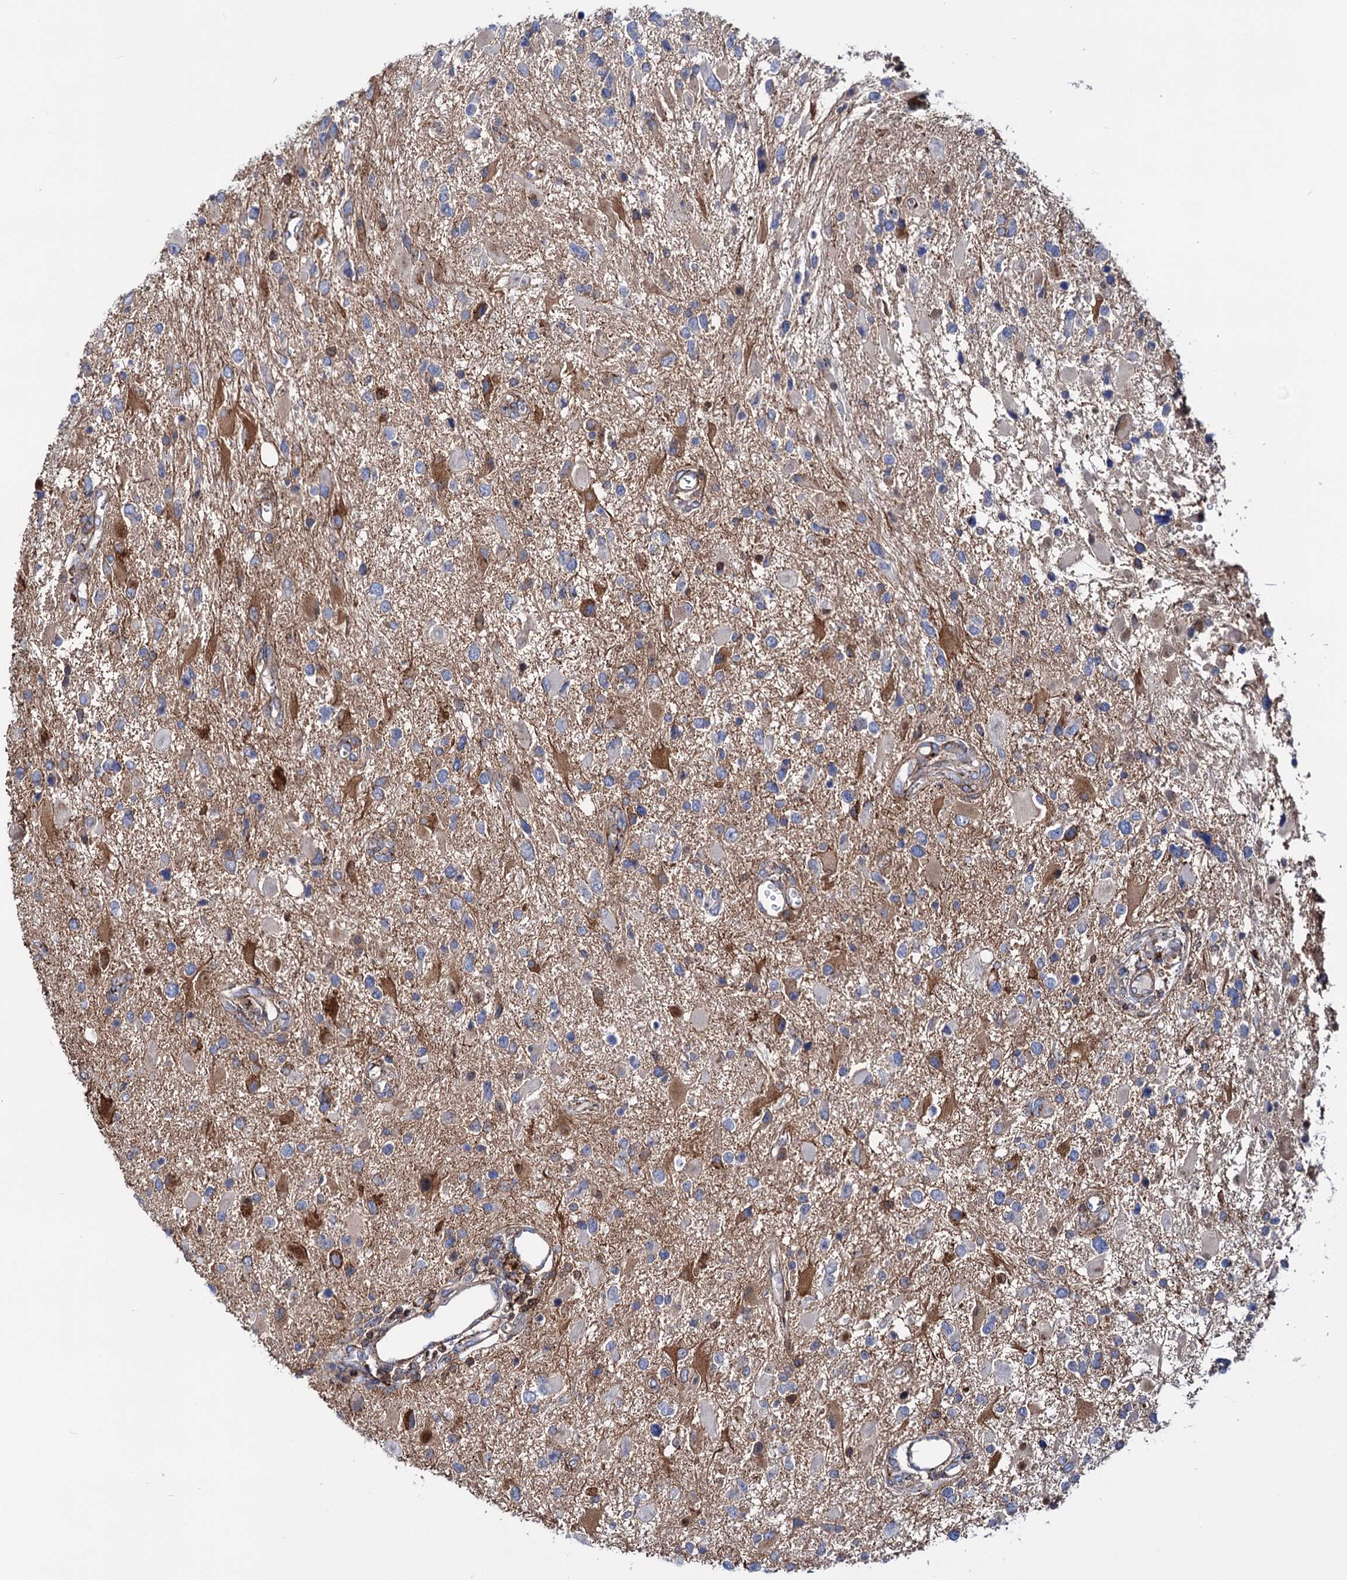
{"staining": {"intensity": "negative", "quantity": "none", "location": "none"}, "tissue": "glioma", "cell_type": "Tumor cells", "image_type": "cancer", "snomed": [{"axis": "morphology", "description": "Glioma, malignant, High grade"}, {"axis": "topography", "description": "Brain"}], "caption": "DAB immunohistochemical staining of glioma demonstrates no significant staining in tumor cells.", "gene": "DEF6", "patient": {"sex": "male", "age": 53}}